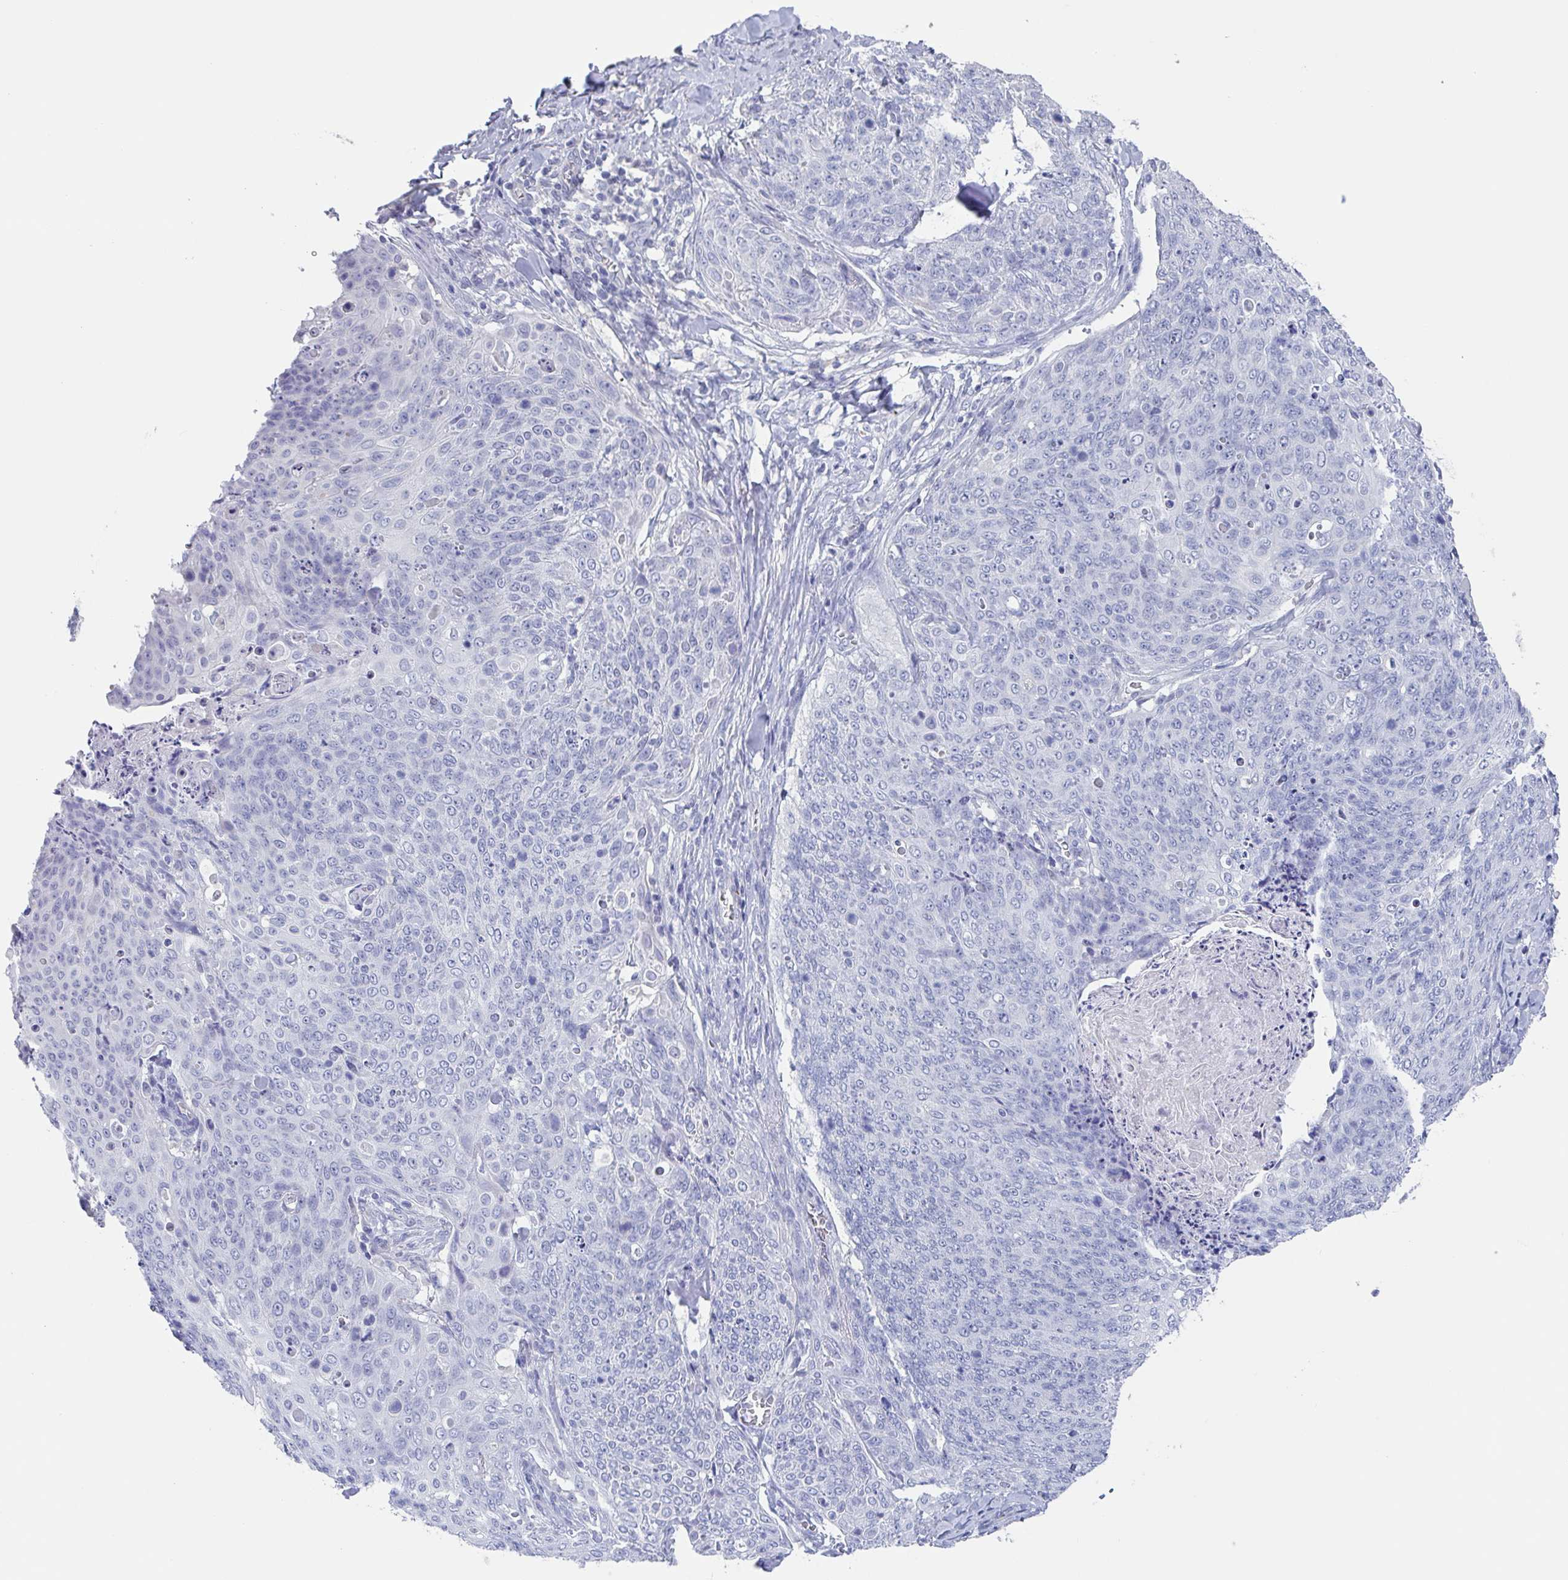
{"staining": {"intensity": "negative", "quantity": "none", "location": "none"}, "tissue": "skin cancer", "cell_type": "Tumor cells", "image_type": "cancer", "snomed": [{"axis": "morphology", "description": "Squamous cell carcinoma, NOS"}, {"axis": "topography", "description": "Skin"}, {"axis": "topography", "description": "Vulva"}], "caption": "Immunohistochemistry (IHC) histopathology image of human skin cancer stained for a protein (brown), which shows no staining in tumor cells. The staining is performed using DAB (3,3'-diaminobenzidine) brown chromogen with nuclei counter-stained in using hematoxylin.", "gene": "NOXRED1", "patient": {"sex": "female", "age": 85}}